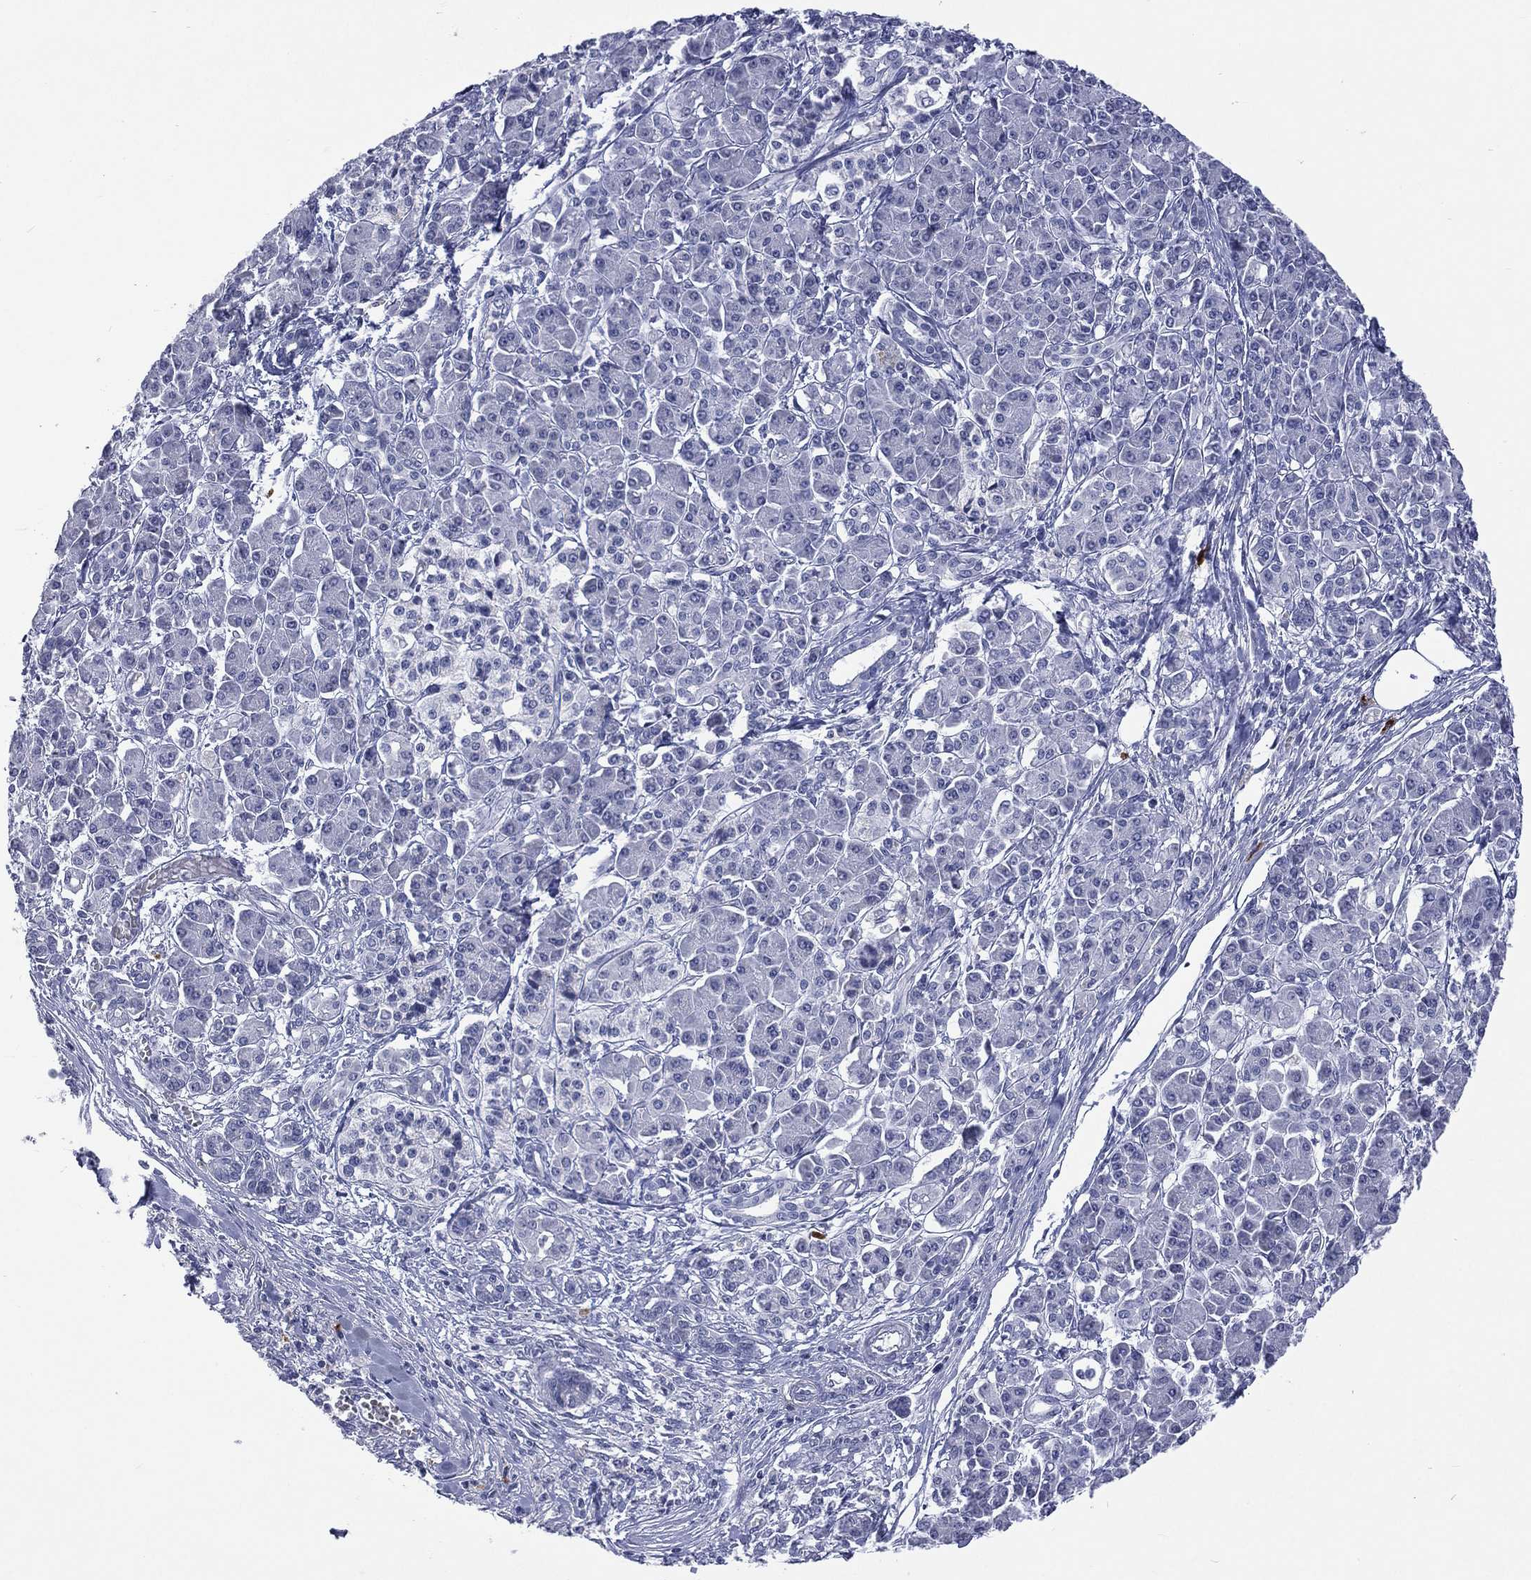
{"staining": {"intensity": "negative", "quantity": "none", "location": "none"}, "tissue": "pancreatic cancer", "cell_type": "Tumor cells", "image_type": "cancer", "snomed": [{"axis": "morphology", "description": "Adenocarcinoma, NOS"}, {"axis": "topography", "description": "Pancreas"}], "caption": "Immunohistochemistry of human pancreatic adenocarcinoma displays no positivity in tumor cells.", "gene": "SSX1", "patient": {"sex": "female", "age": 68}}